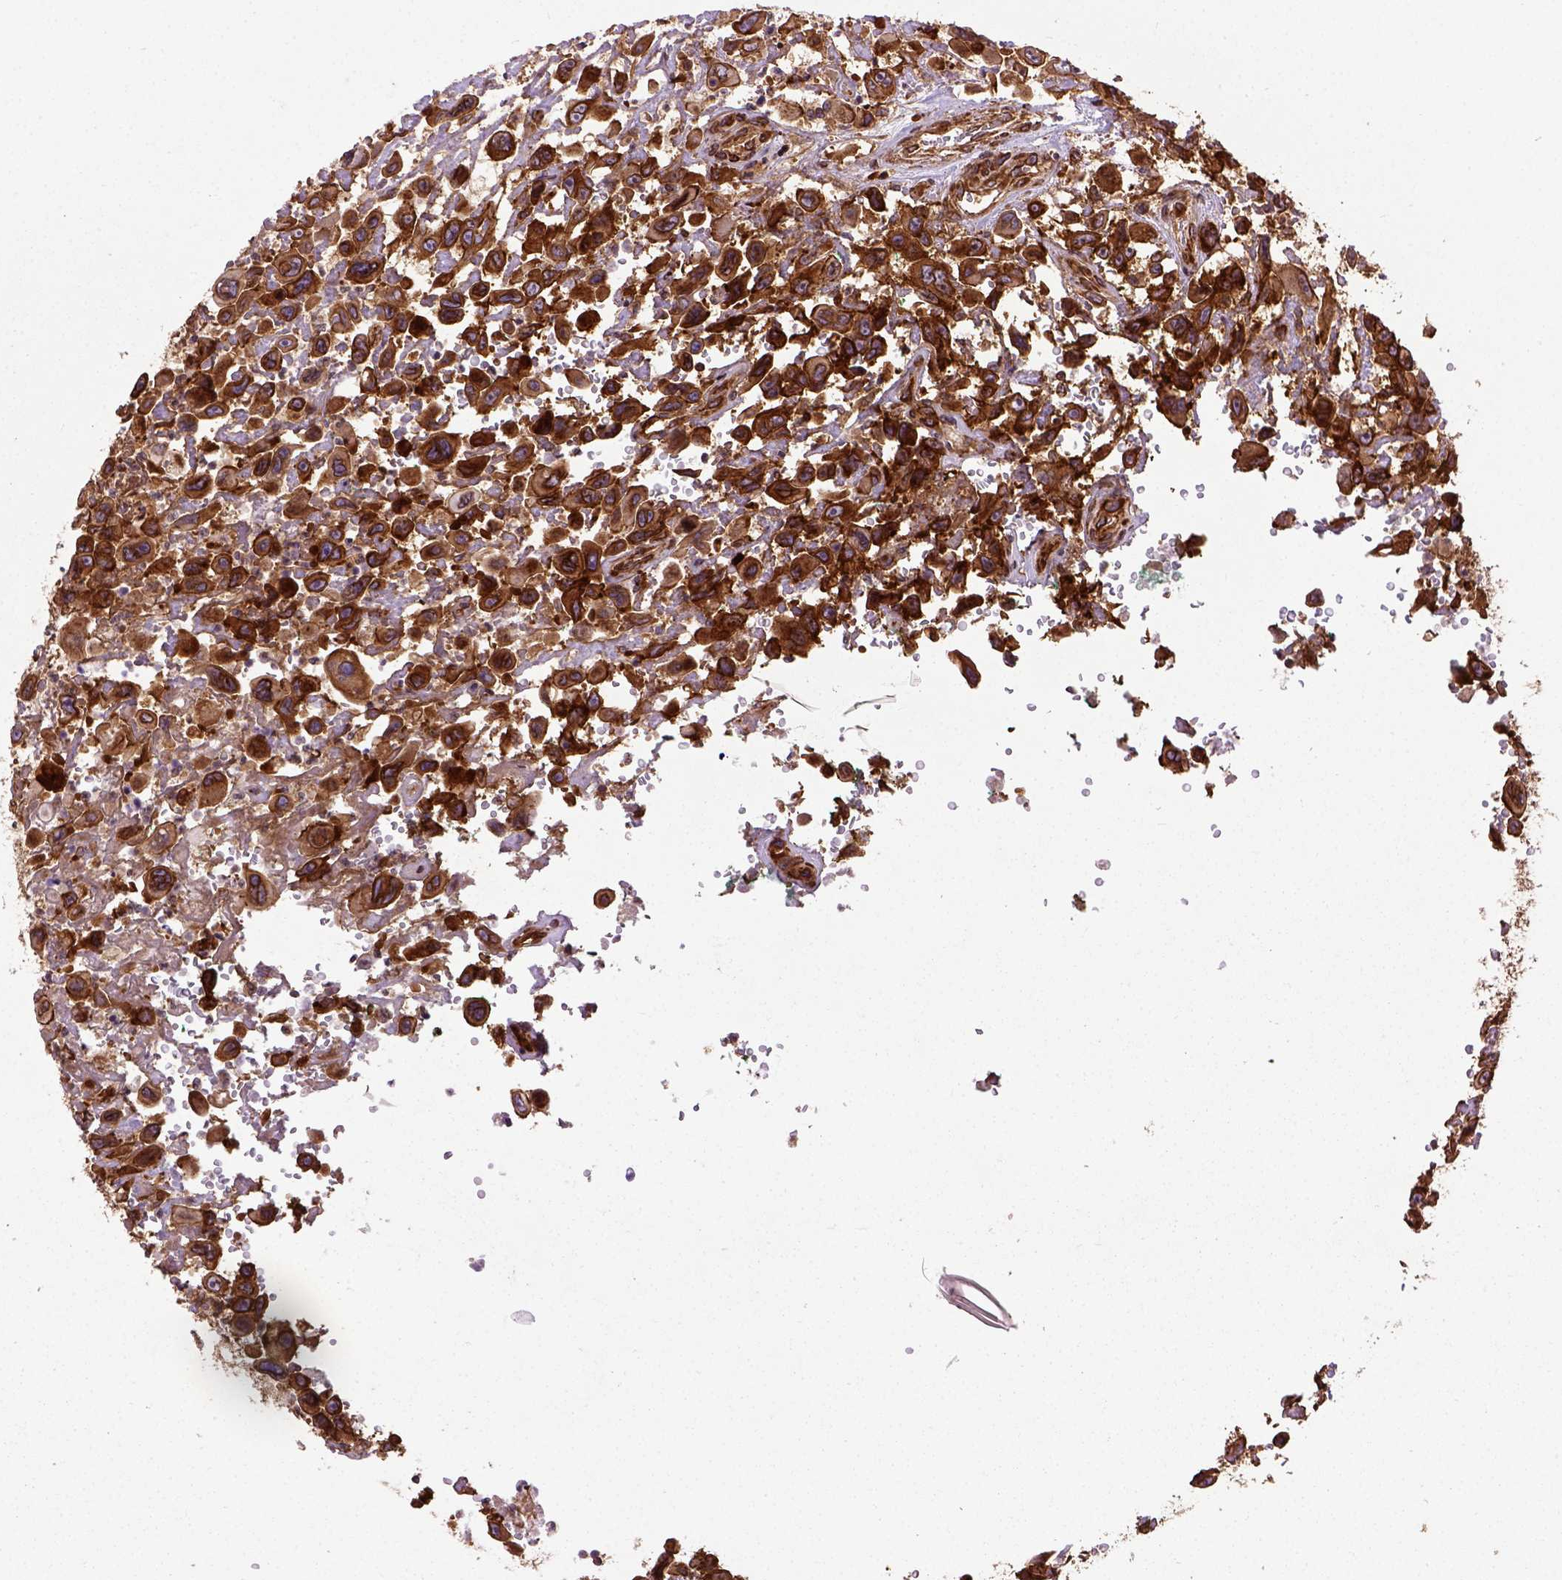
{"staining": {"intensity": "strong", "quantity": ">75%", "location": "cytoplasmic/membranous"}, "tissue": "urothelial cancer", "cell_type": "Tumor cells", "image_type": "cancer", "snomed": [{"axis": "morphology", "description": "Urothelial carcinoma, High grade"}, {"axis": "topography", "description": "Urinary bladder"}], "caption": "Immunohistochemistry (IHC) (DAB (3,3'-diaminobenzidine)) staining of human high-grade urothelial carcinoma reveals strong cytoplasmic/membranous protein positivity in approximately >75% of tumor cells.", "gene": "CAPRIN1", "patient": {"sex": "male", "age": 53}}